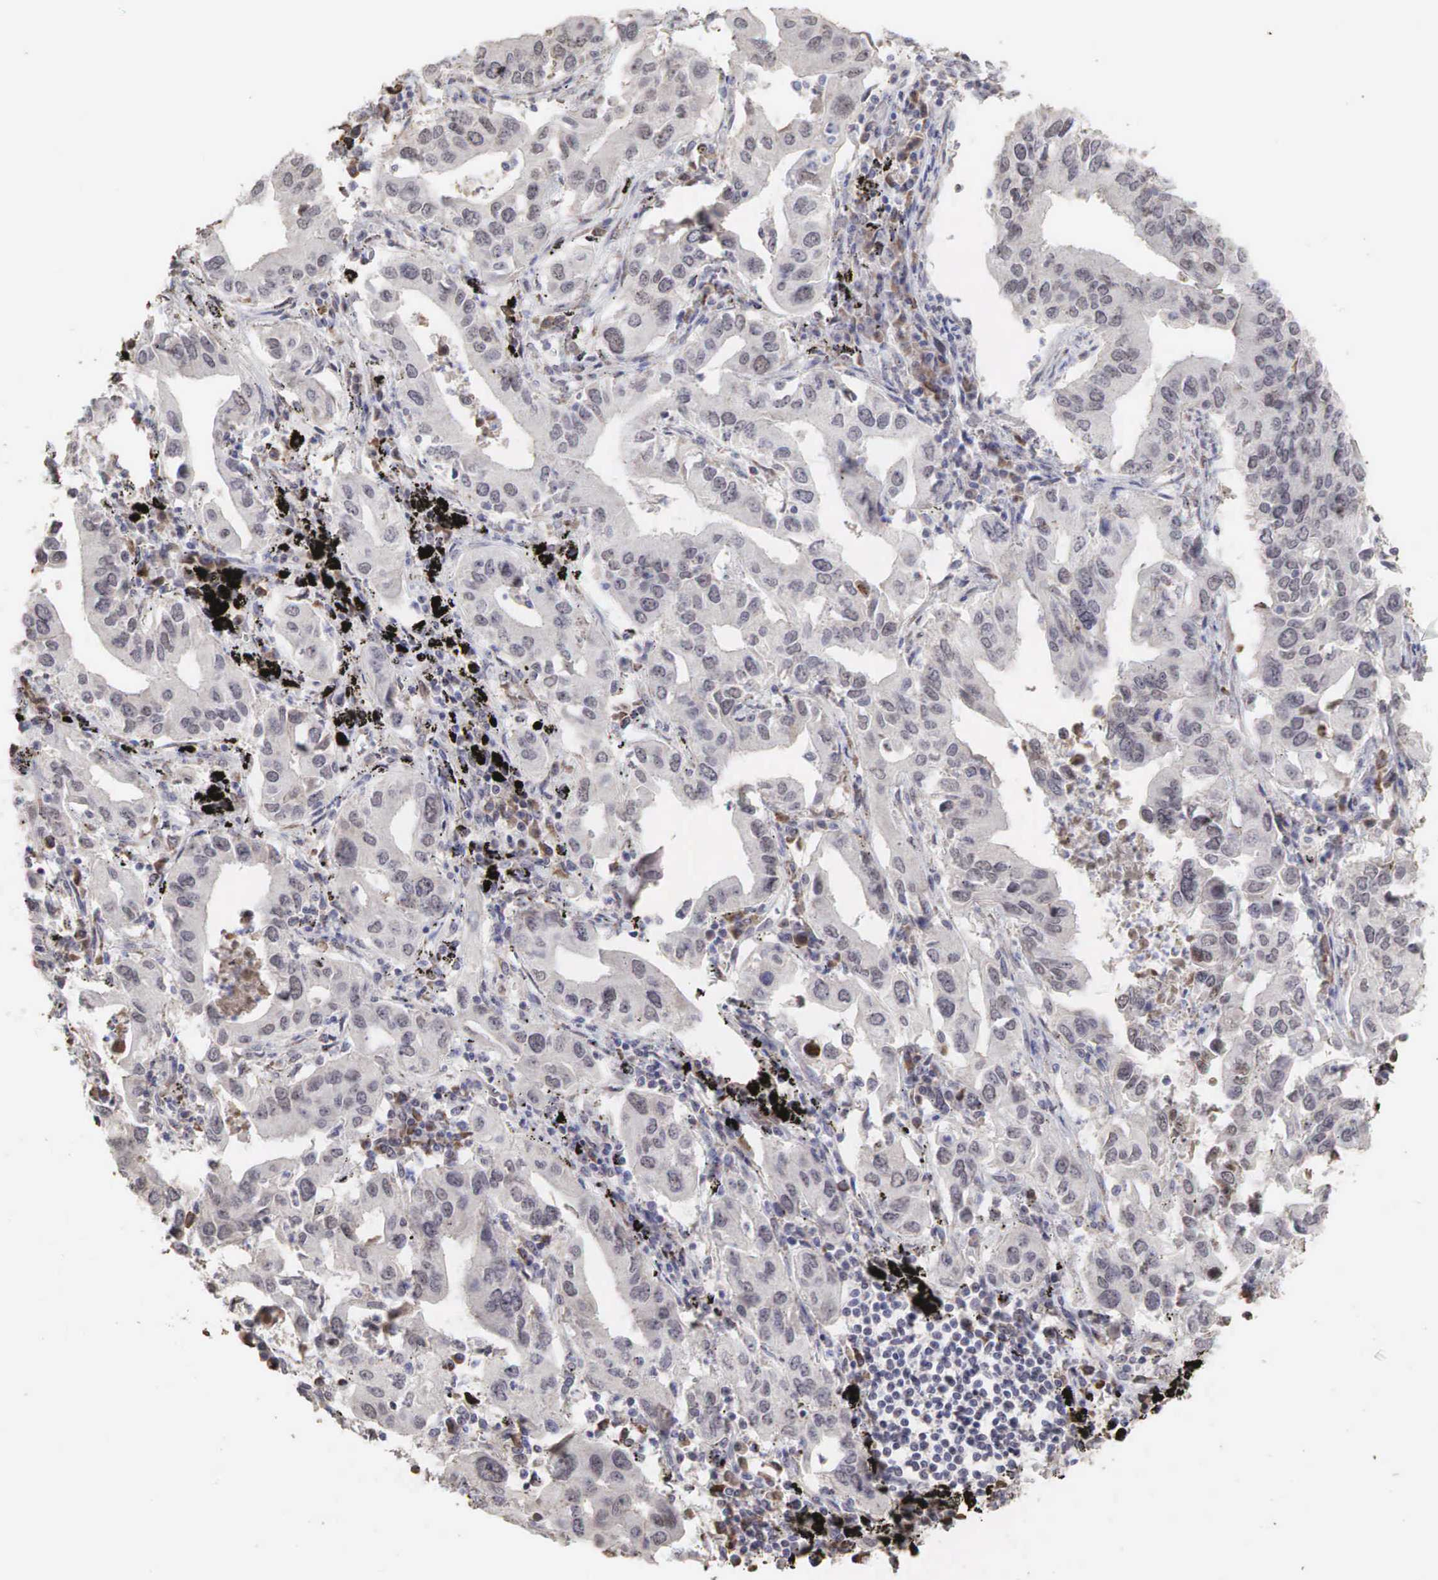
{"staining": {"intensity": "weak", "quantity": ">75%", "location": "cytoplasmic/membranous"}, "tissue": "lung cancer", "cell_type": "Tumor cells", "image_type": "cancer", "snomed": [{"axis": "morphology", "description": "Adenocarcinoma, NOS"}, {"axis": "topography", "description": "Lung"}], "caption": "Protein expression analysis of adenocarcinoma (lung) shows weak cytoplasmic/membranous positivity in about >75% of tumor cells. (Brightfield microscopy of DAB IHC at high magnification).", "gene": "DKC1", "patient": {"sex": "male", "age": 48}}